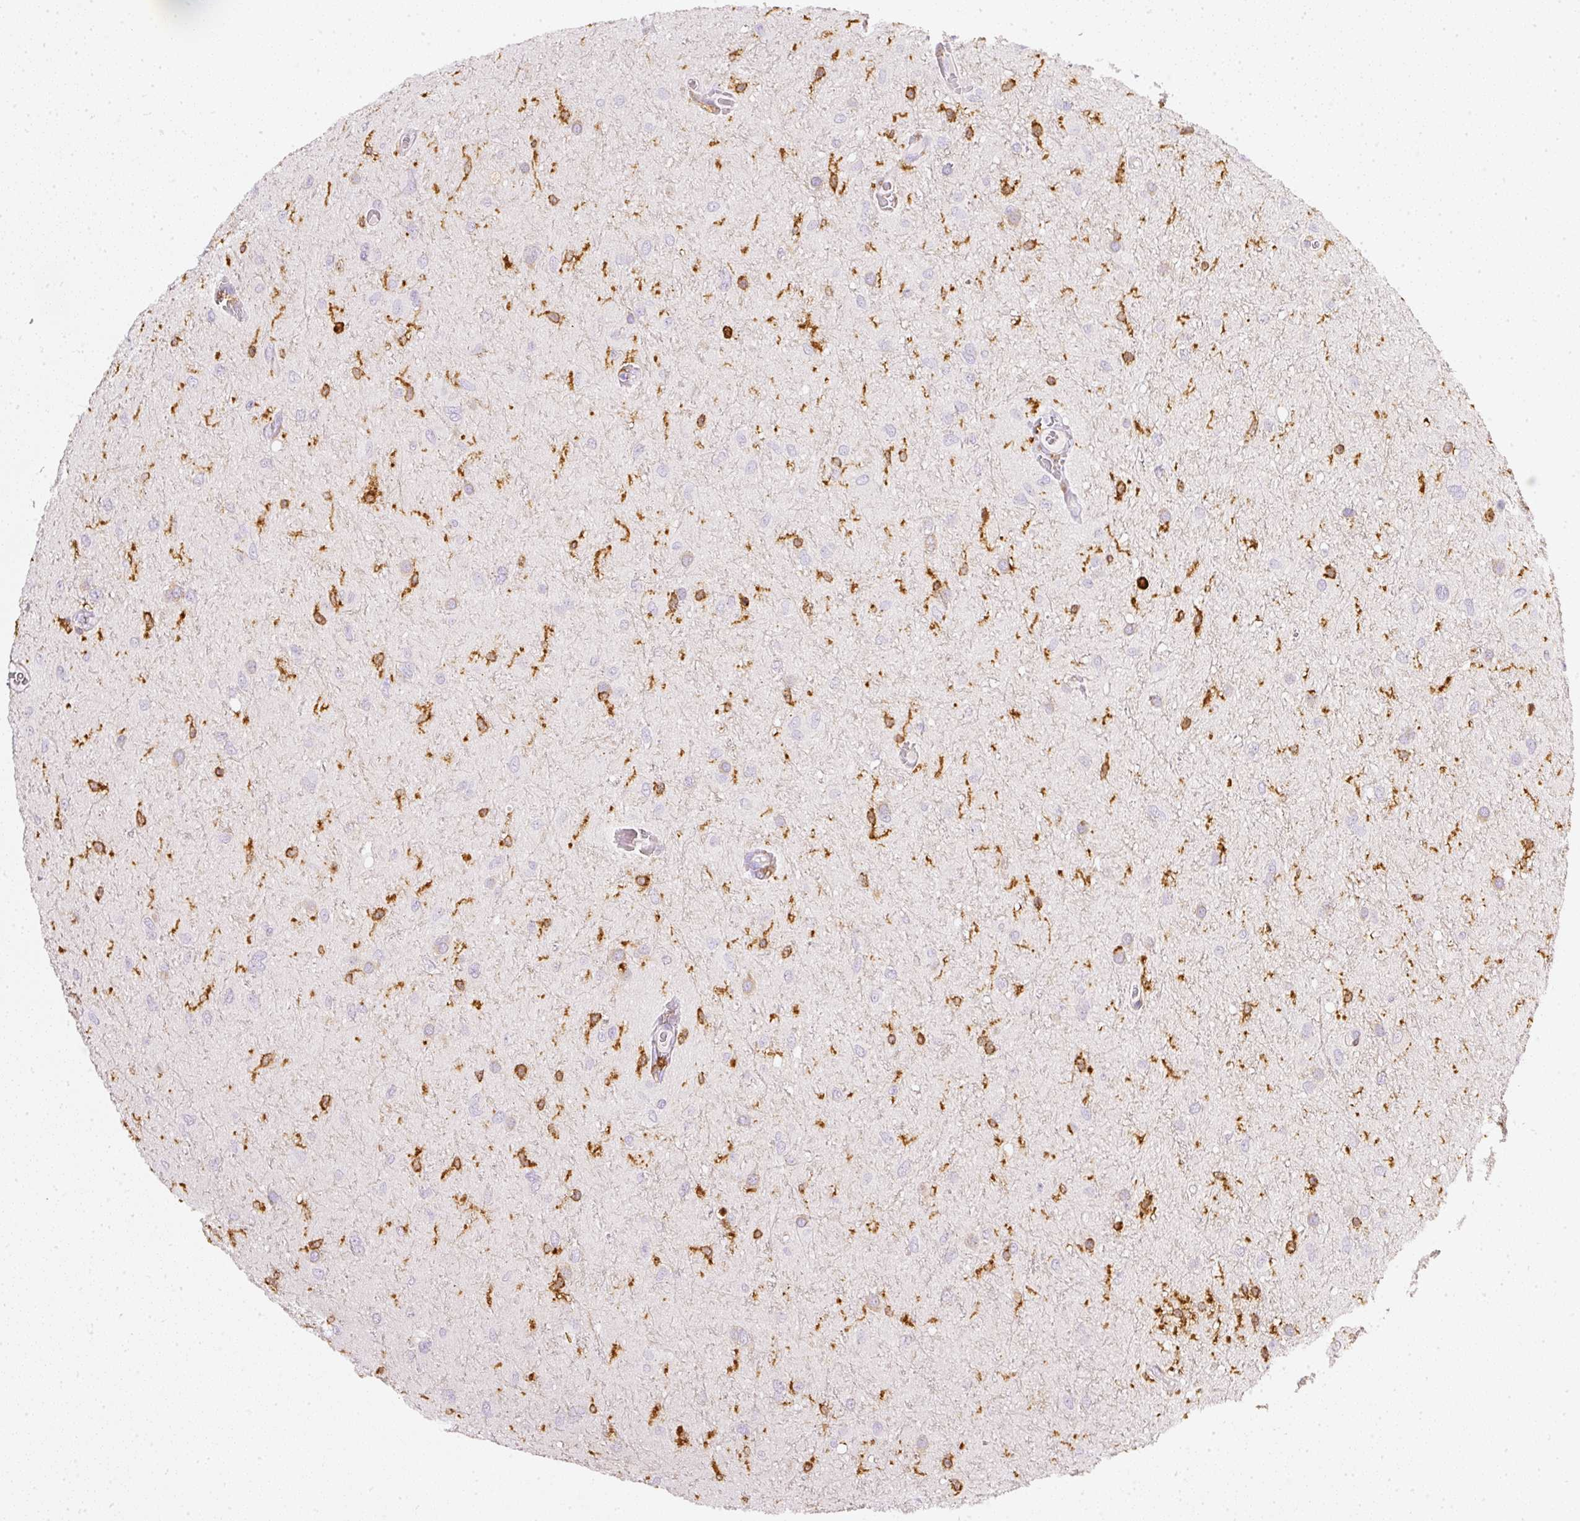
{"staining": {"intensity": "negative", "quantity": "none", "location": "none"}, "tissue": "glioma", "cell_type": "Tumor cells", "image_type": "cancer", "snomed": [{"axis": "morphology", "description": "Glioma, malignant, Low grade"}, {"axis": "topography", "description": "Cerebellum"}], "caption": "A histopathology image of human malignant low-grade glioma is negative for staining in tumor cells.", "gene": "EVL", "patient": {"sex": "female", "age": 5}}